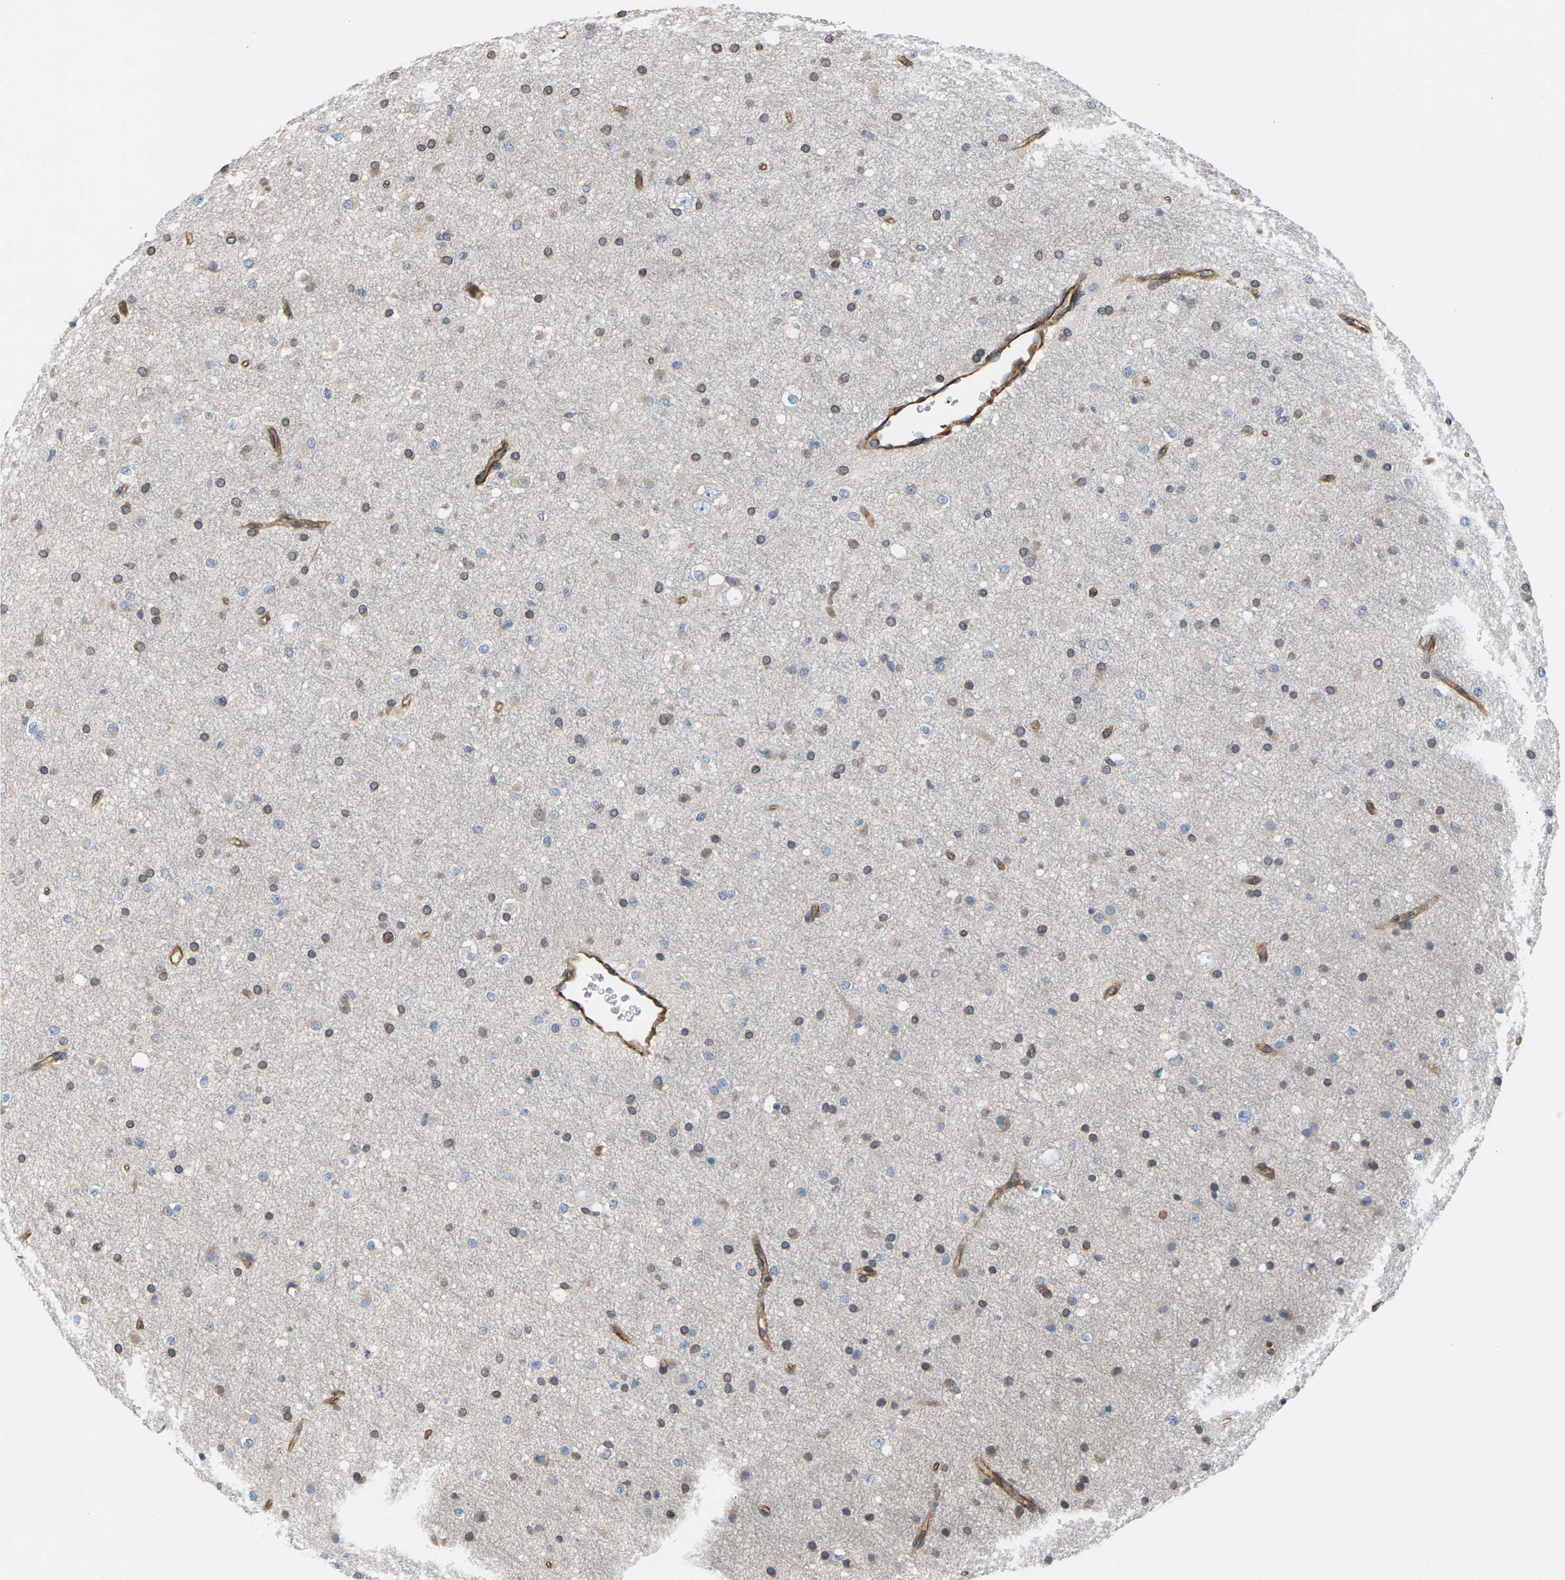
{"staining": {"intensity": "weak", "quantity": ">75%", "location": "cytoplasmic/membranous"}, "tissue": "cerebral cortex", "cell_type": "Endothelial cells", "image_type": "normal", "snomed": [{"axis": "morphology", "description": "Normal tissue, NOS"}, {"axis": "morphology", "description": "Developmental malformation"}, {"axis": "topography", "description": "Cerebral cortex"}], "caption": "Immunohistochemical staining of benign cerebral cortex demonstrates low levels of weak cytoplasmic/membranous positivity in about >75% of endothelial cells. (DAB (3,3'-diaminobenzidine) IHC, brown staining for protein, blue staining for nuclei).", "gene": "PDCL", "patient": {"sex": "female", "age": 30}}